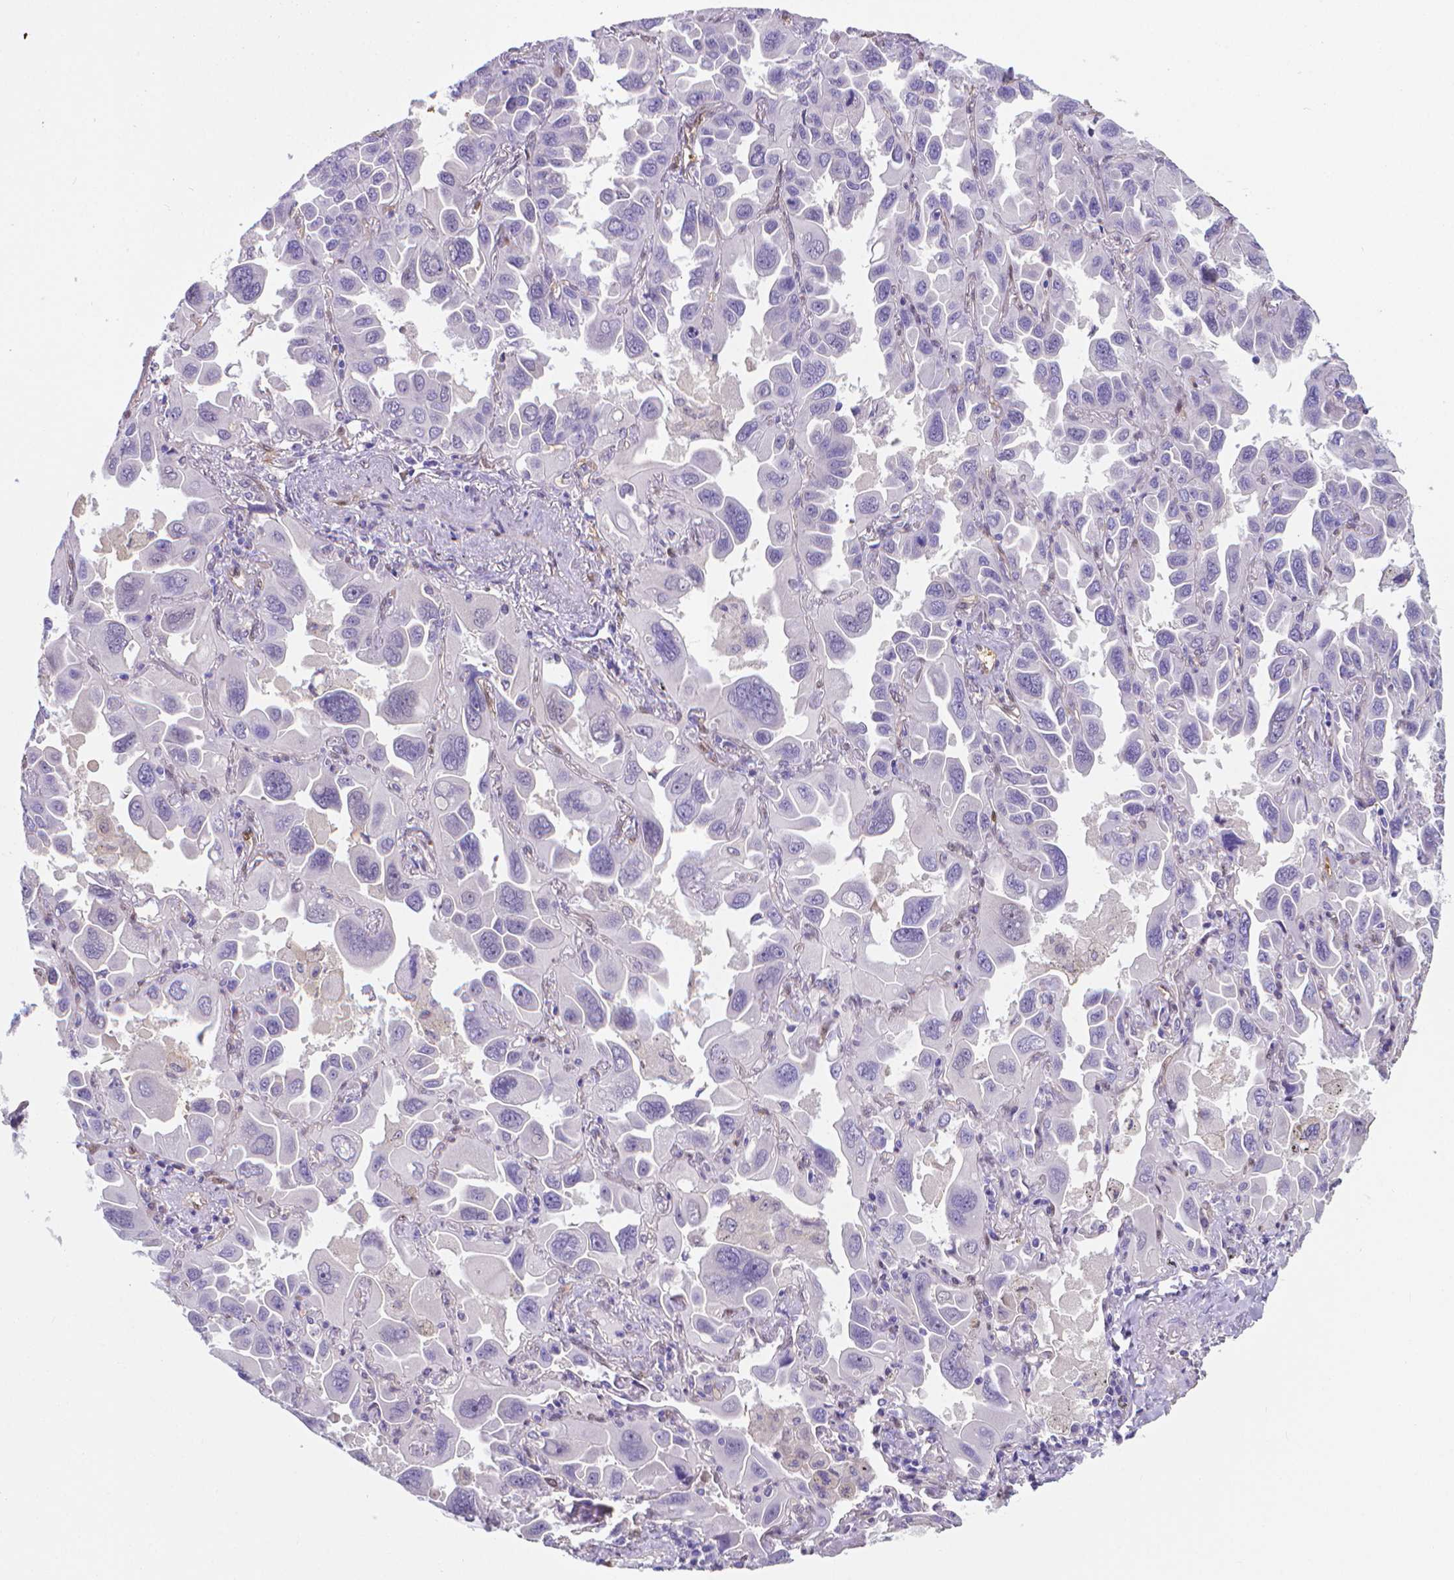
{"staining": {"intensity": "negative", "quantity": "none", "location": "none"}, "tissue": "lung cancer", "cell_type": "Tumor cells", "image_type": "cancer", "snomed": [{"axis": "morphology", "description": "Adenocarcinoma, NOS"}, {"axis": "topography", "description": "Lung"}], "caption": "A high-resolution micrograph shows IHC staining of adenocarcinoma (lung), which exhibits no significant positivity in tumor cells.", "gene": "CLIC4", "patient": {"sex": "male", "age": 64}}